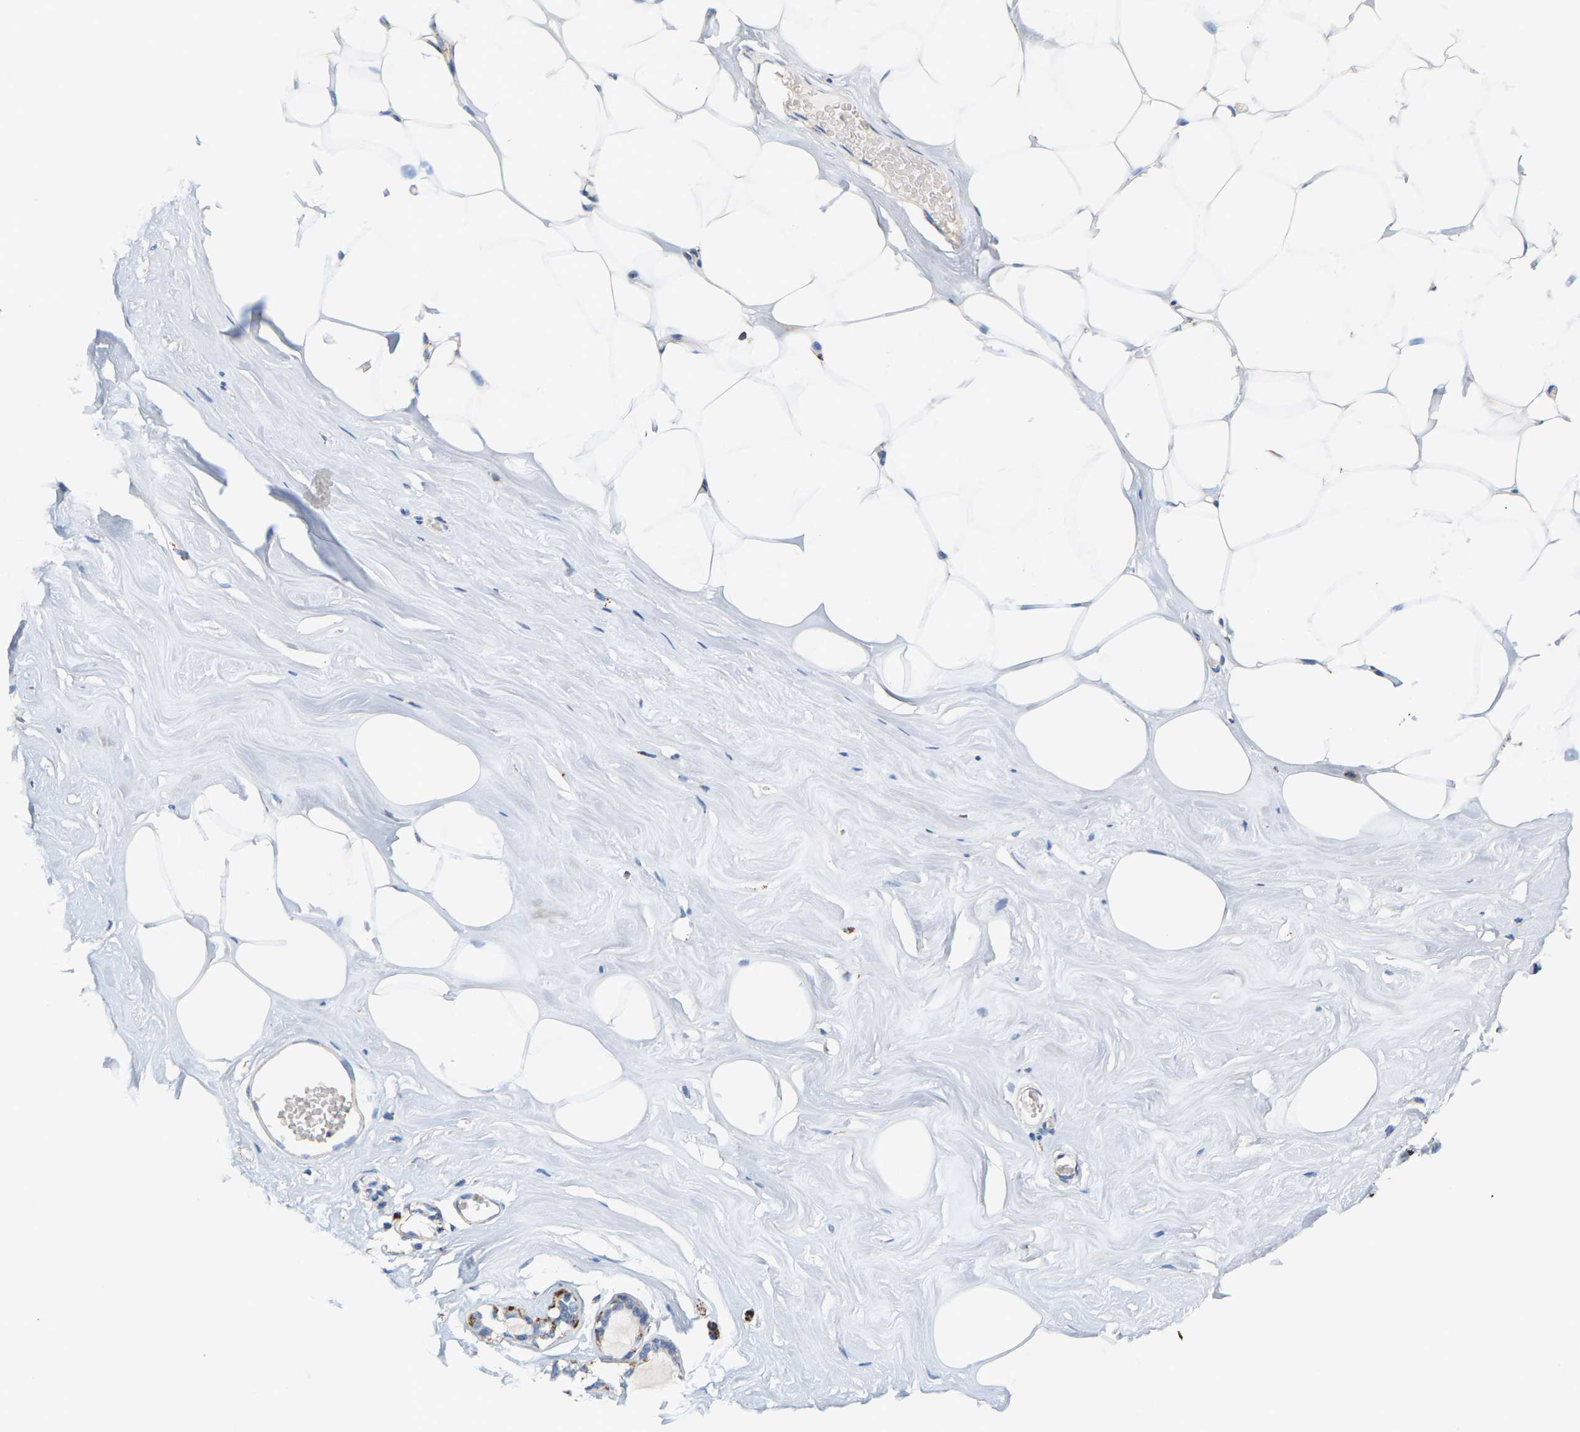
{"staining": {"intensity": "negative", "quantity": "none", "location": "none"}, "tissue": "adipose tissue", "cell_type": "Adipocytes", "image_type": "normal", "snomed": [{"axis": "morphology", "description": "Normal tissue, NOS"}, {"axis": "morphology", "description": "Fibrosis, NOS"}, {"axis": "topography", "description": "Breast"}, {"axis": "topography", "description": "Adipose tissue"}], "caption": "Immunohistochemistry (IHC) micrograph of benign adipose tissue: adipose tissue stained with DAB displays no significant protein expression in adipocytes.", "gene": "SHMT2", "patient": {"sex": "female", "age": 39}}